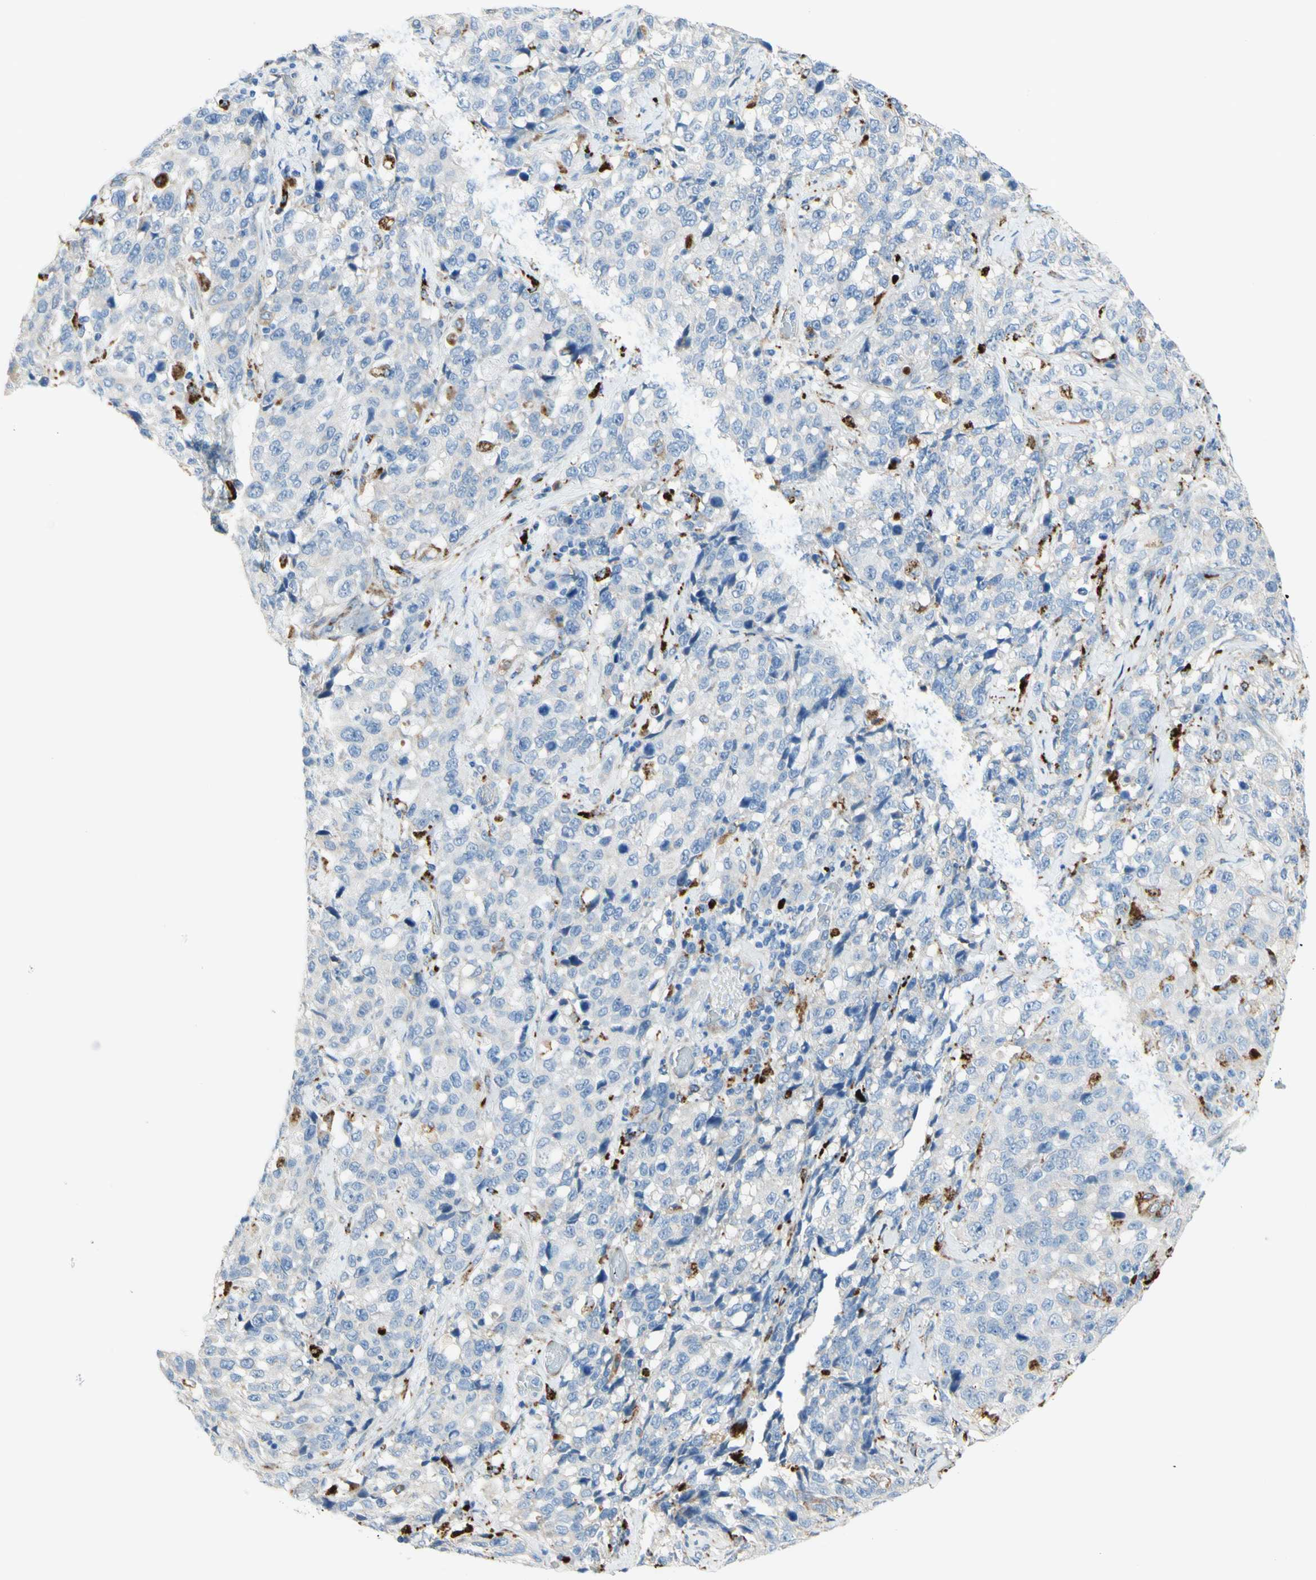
{"staining": {"intensity": "negative", "quantity": "none", "location": "none"}, "tissue": "stomach cancer", "cell_type": "Tumor cells", "image_type": "cancer", "snomed": [{"axis": "morphology", "description": "Normal tissue, NOS"}, {"axis": "morphology", "description": "Adenocarcinoma, NOS"}, {"axis": "topography", "description": "Stomach"}], "caption": "DAB immunohistochemical staining of human adenocarcinoma (stomach) demonstrates no significant expression in tumor cells. (Immunohistochemistry (ihc), brightfield microscopy, high magnification).", "gene": "URB2", "patient": {"sex": "male", "age": 48}}